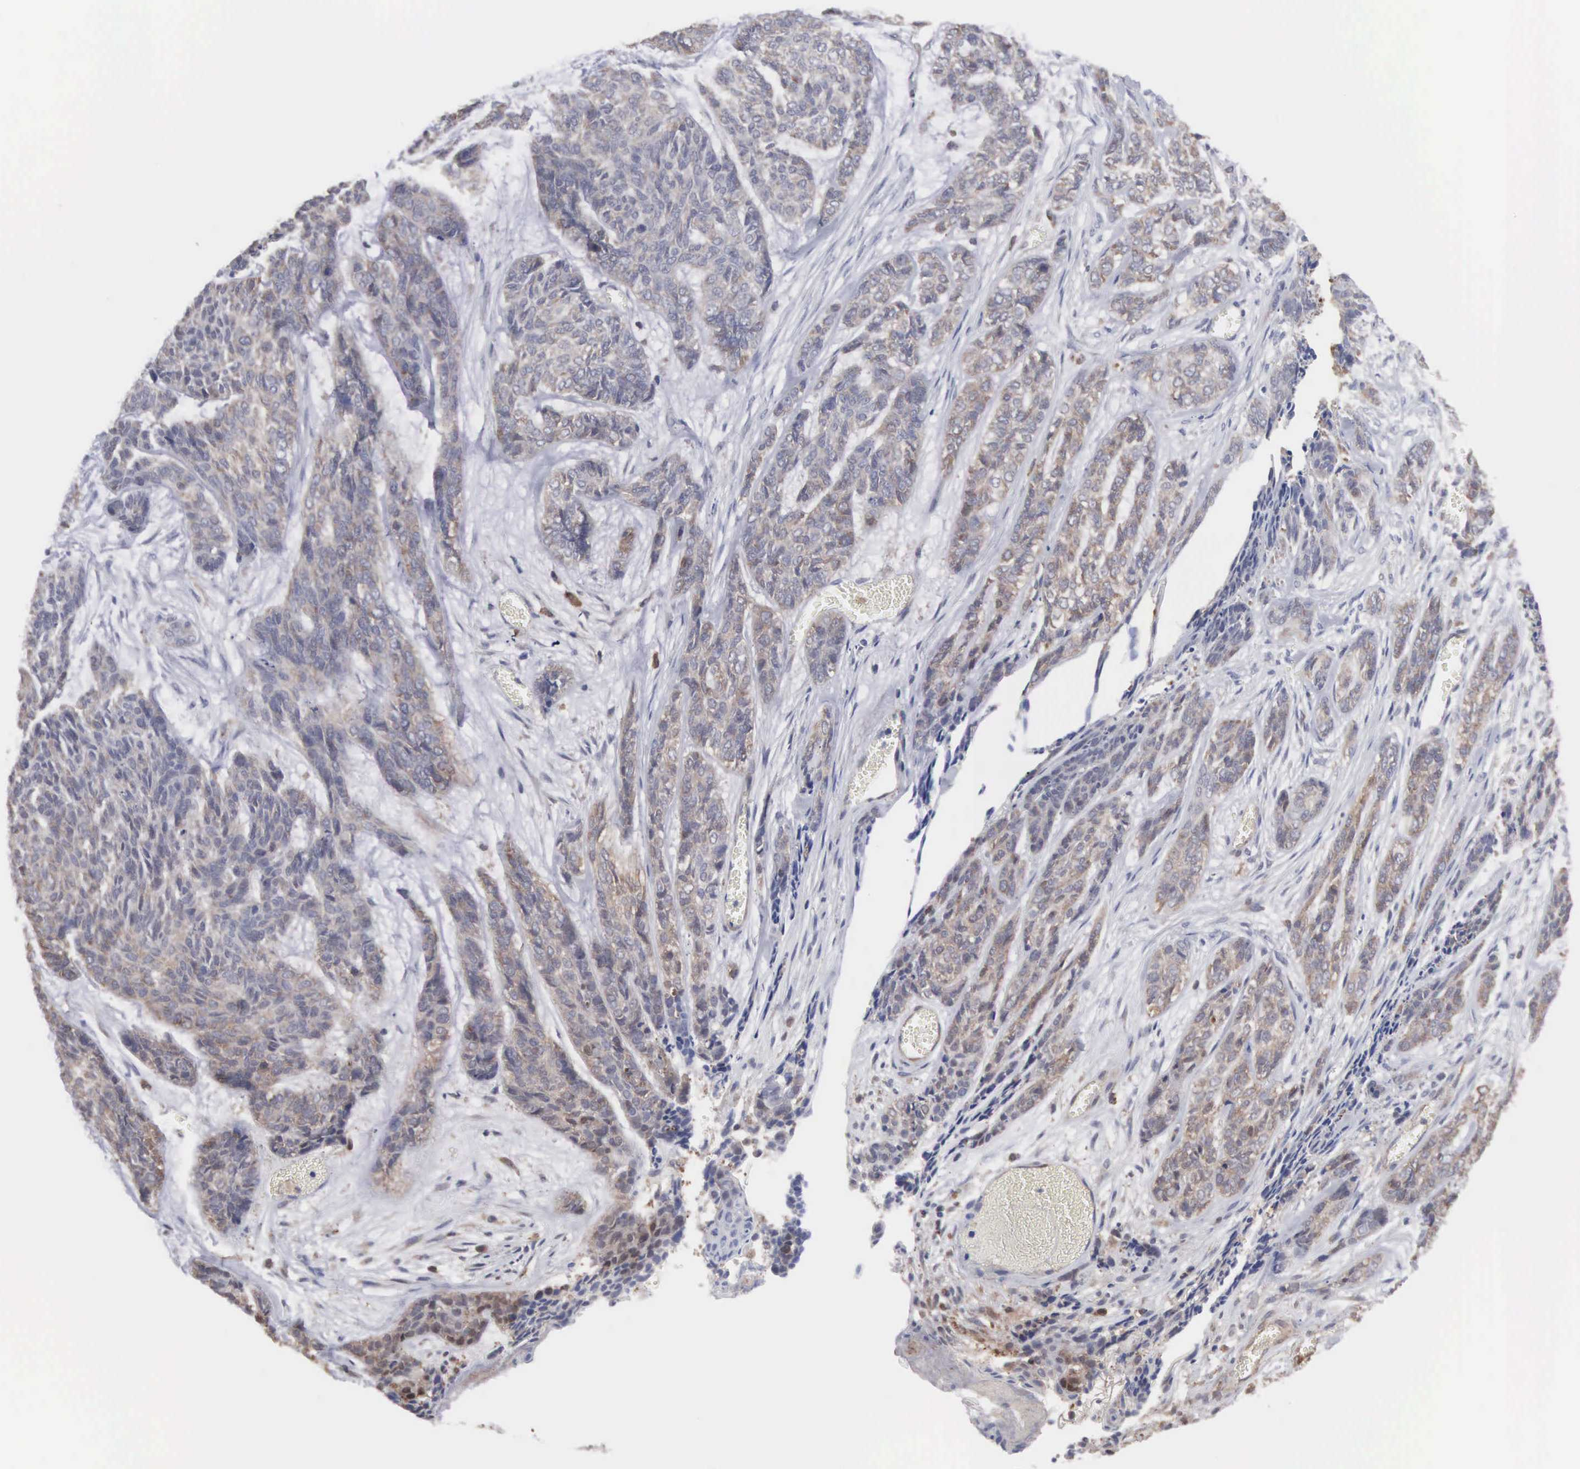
{"staining": {"intensity": "weak", "quantity": "25%-75%", "location": "cytoplasmic/membranous"}, "tissue": "skin cancer", "cell_type": "Tumor cells", "image_type": "cancer", "snomed": [{"axis": "morphology", "description": "Normal tissue, NOS"}, {"axis": "morphology", "description": "Basal cell carcinoma"}, {"axis": "topography", "description": "Skin"}], "caption": "Immunohistochemical staining of skin basal cell carcinoma shows weak cytoplasmic/membranous protein positivity in approximately 25%-75% of tumor cells. (Brightfield microscopy of DAB IHC at high magnification).", "gene": "MTHFD1", "patient": {"sex": "female", "age": 65}}